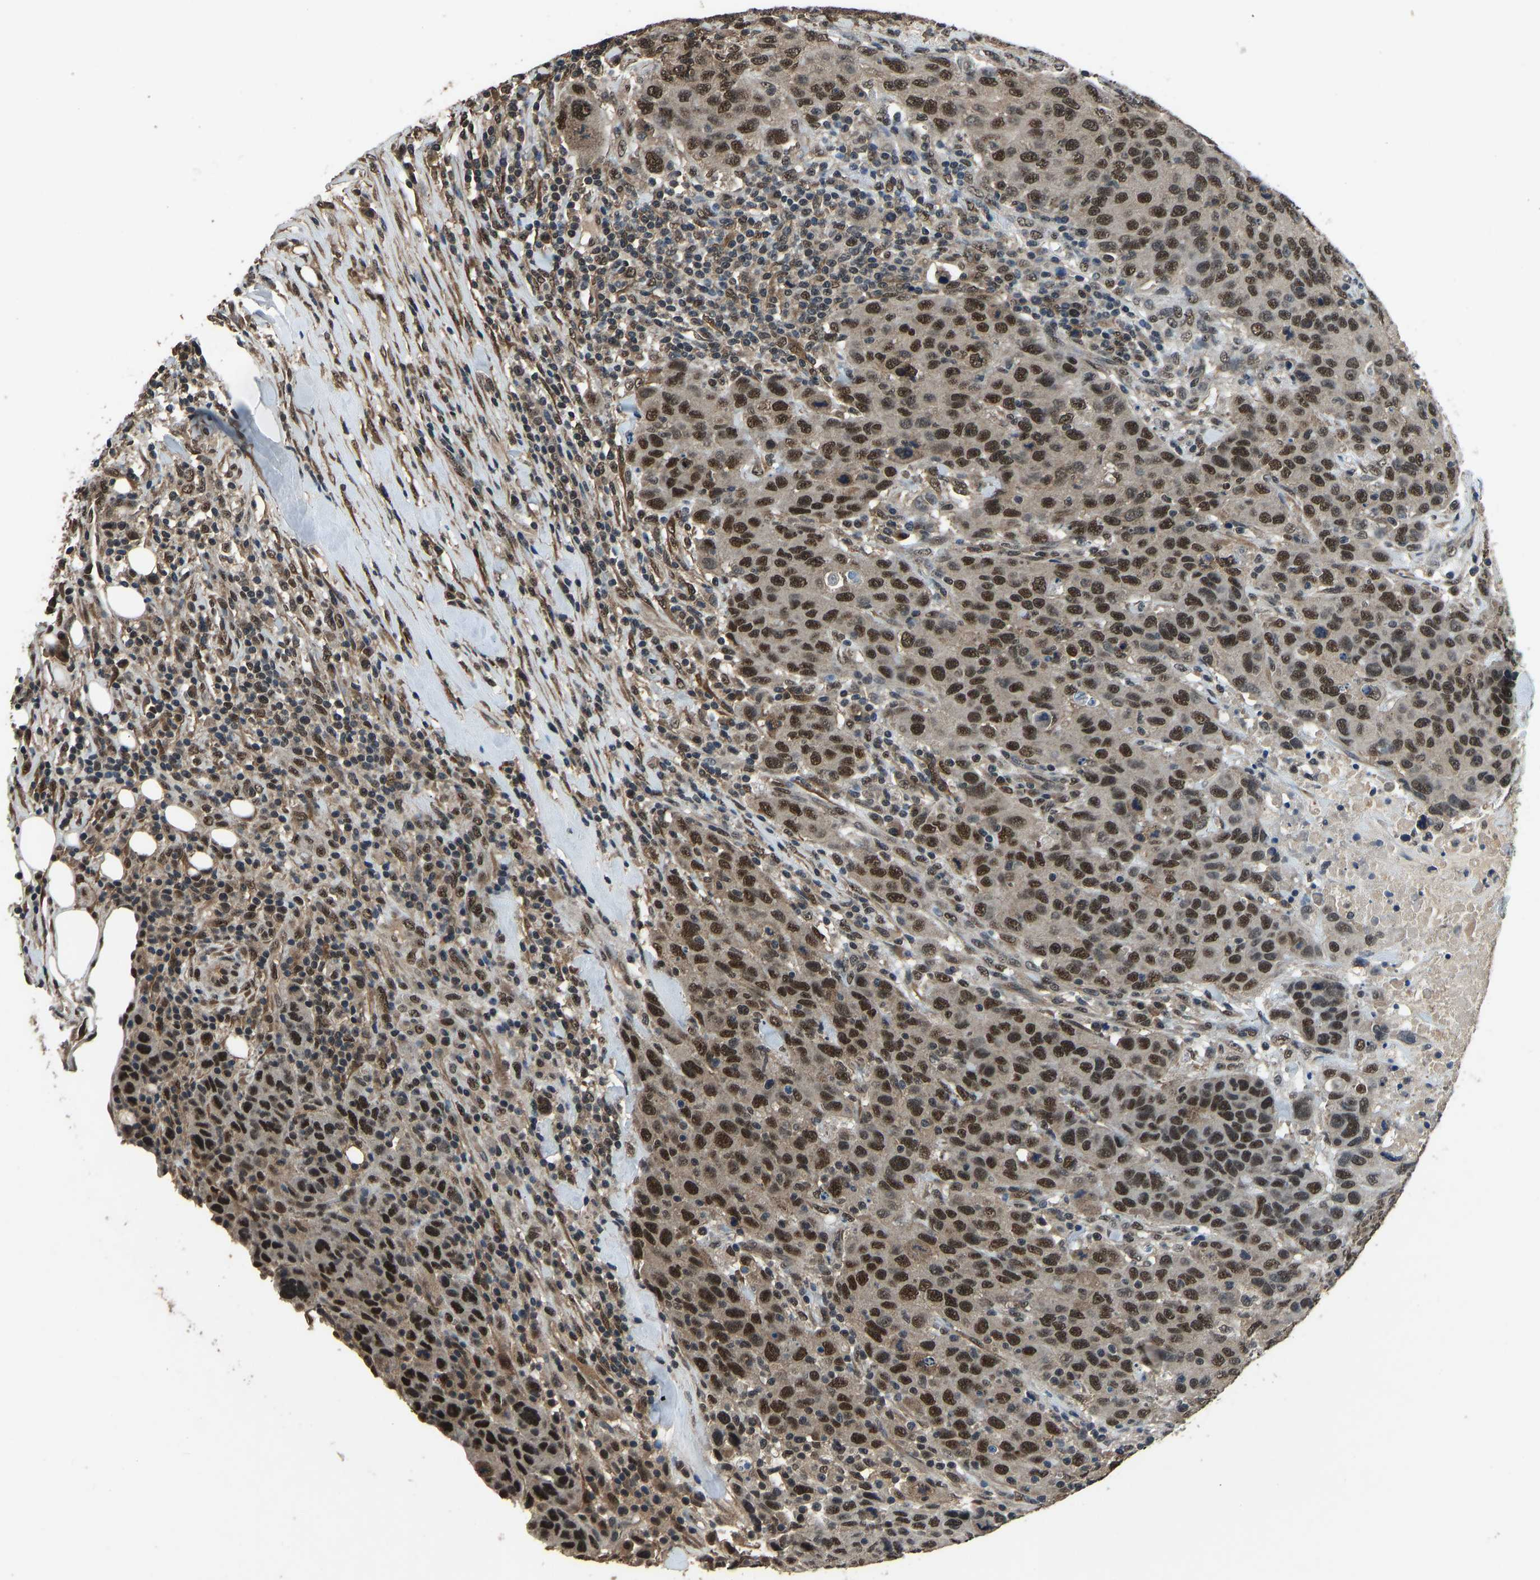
{"staining": {"intensity": "strong", "quantity": ">75%", "location": "nuclear"}, "tissue": "breast cancer", "cell_type": "Tumor cells", "image_type": "cancer", "snomed": [{"axis": "morphology", "description": "Duct carcinoma"}, {"axis": "topography", "description": "Breast"}], "caption": "A brown stain highlights strong nuclear staining of a protein in intraductal carcinoma (breast) tumor cells.", "gene": "TOX4", "patient": {"sex": "female", "age": 37}}